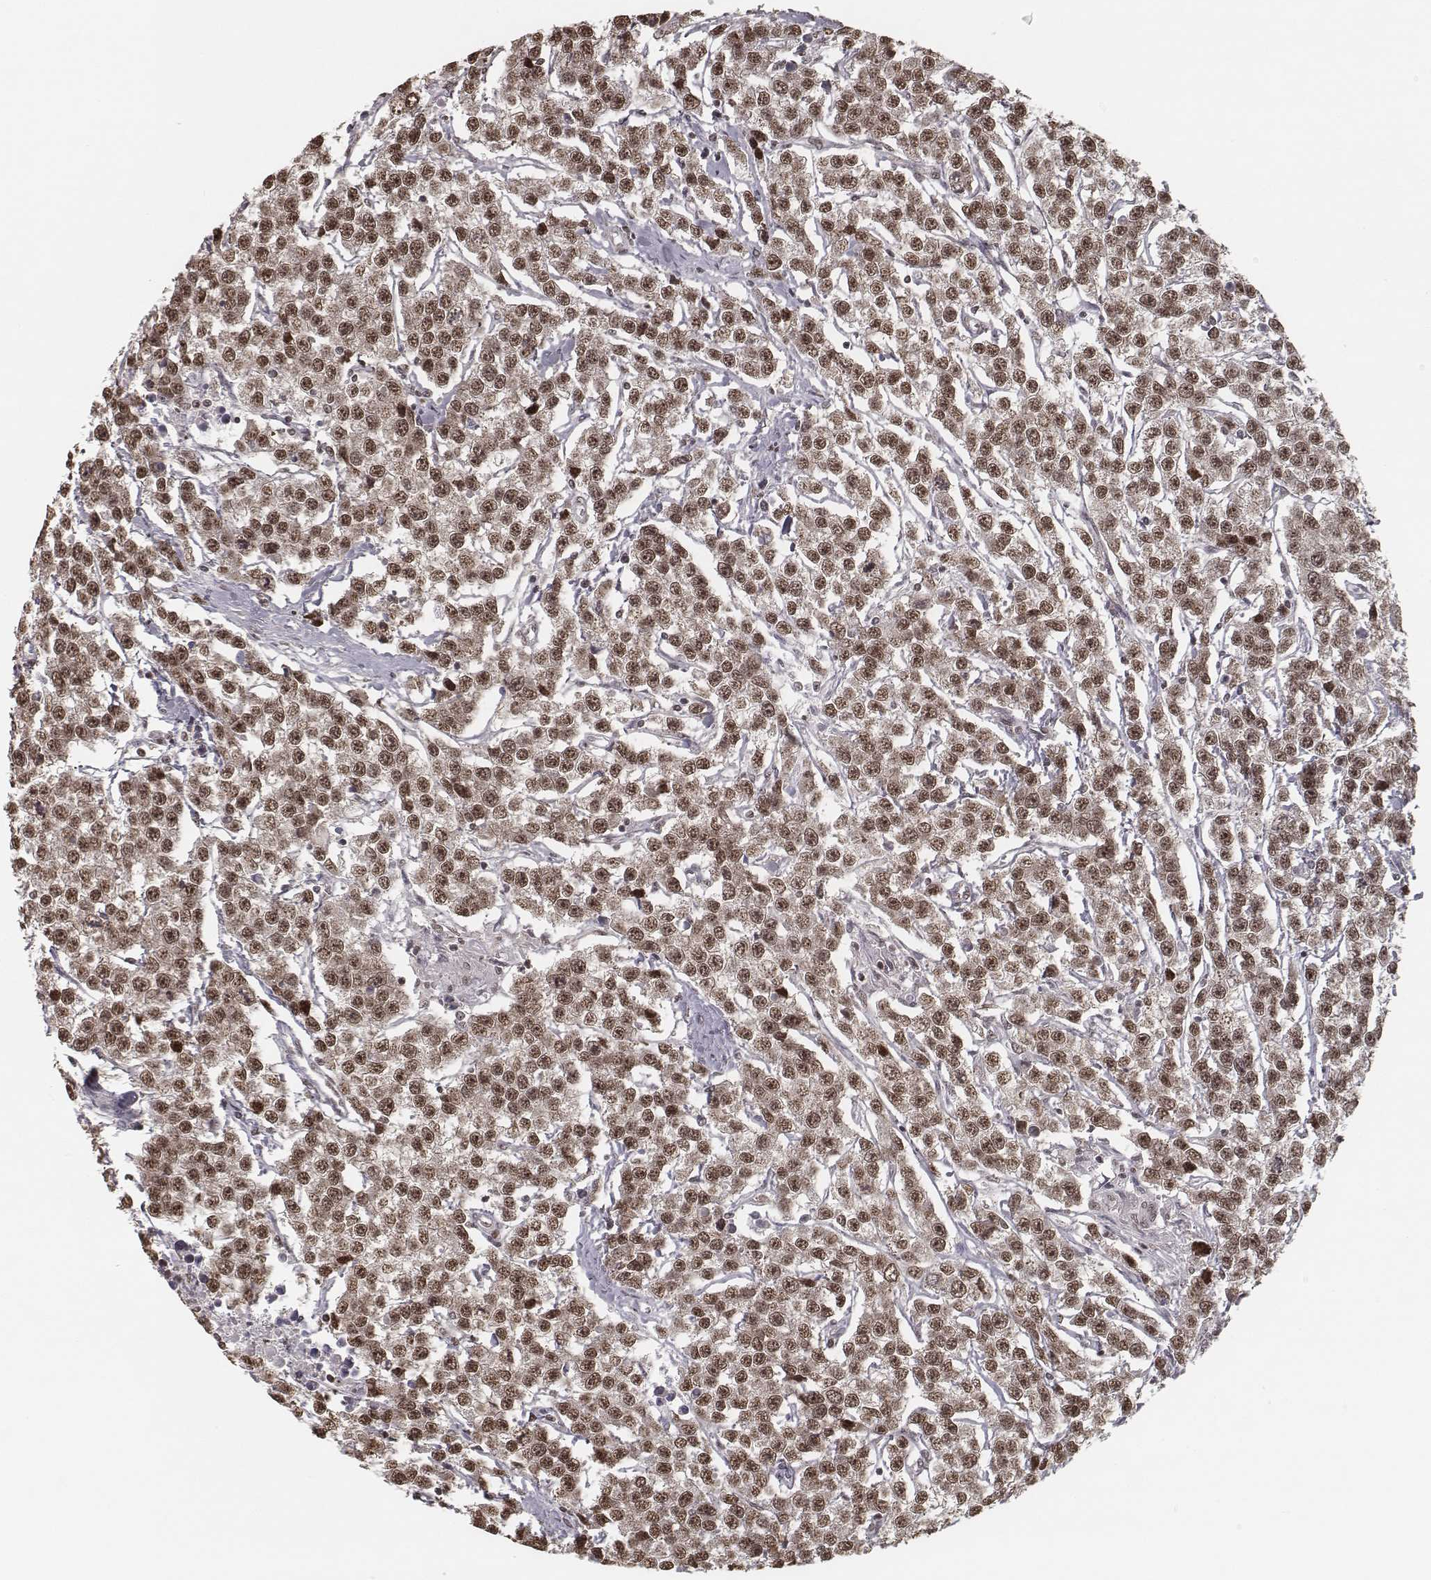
{"staining": {"intensity": "moderate", "quantity": ">75%", "location": "nuclear"}, "tissue": "testis cancer", "cell_type": "Tumor cells", "image_type": "cancer", "snomed": [{"axis": "morphology", "description": "Seminoma, NOS"}, {"axis": "topography", "description": "Testis"}], "caption": "Immunohistochemistry photomicrograph of neoplastic tissue: testis seminoma stained using immunohistochemistry demonstrates medium levels of moderate protein expression localized specifically in the nuclear of tumor cells, appearing as a nuclear brown color.", "gene": "HMGA2", "patient": {"sex": "male", "age": 59}}